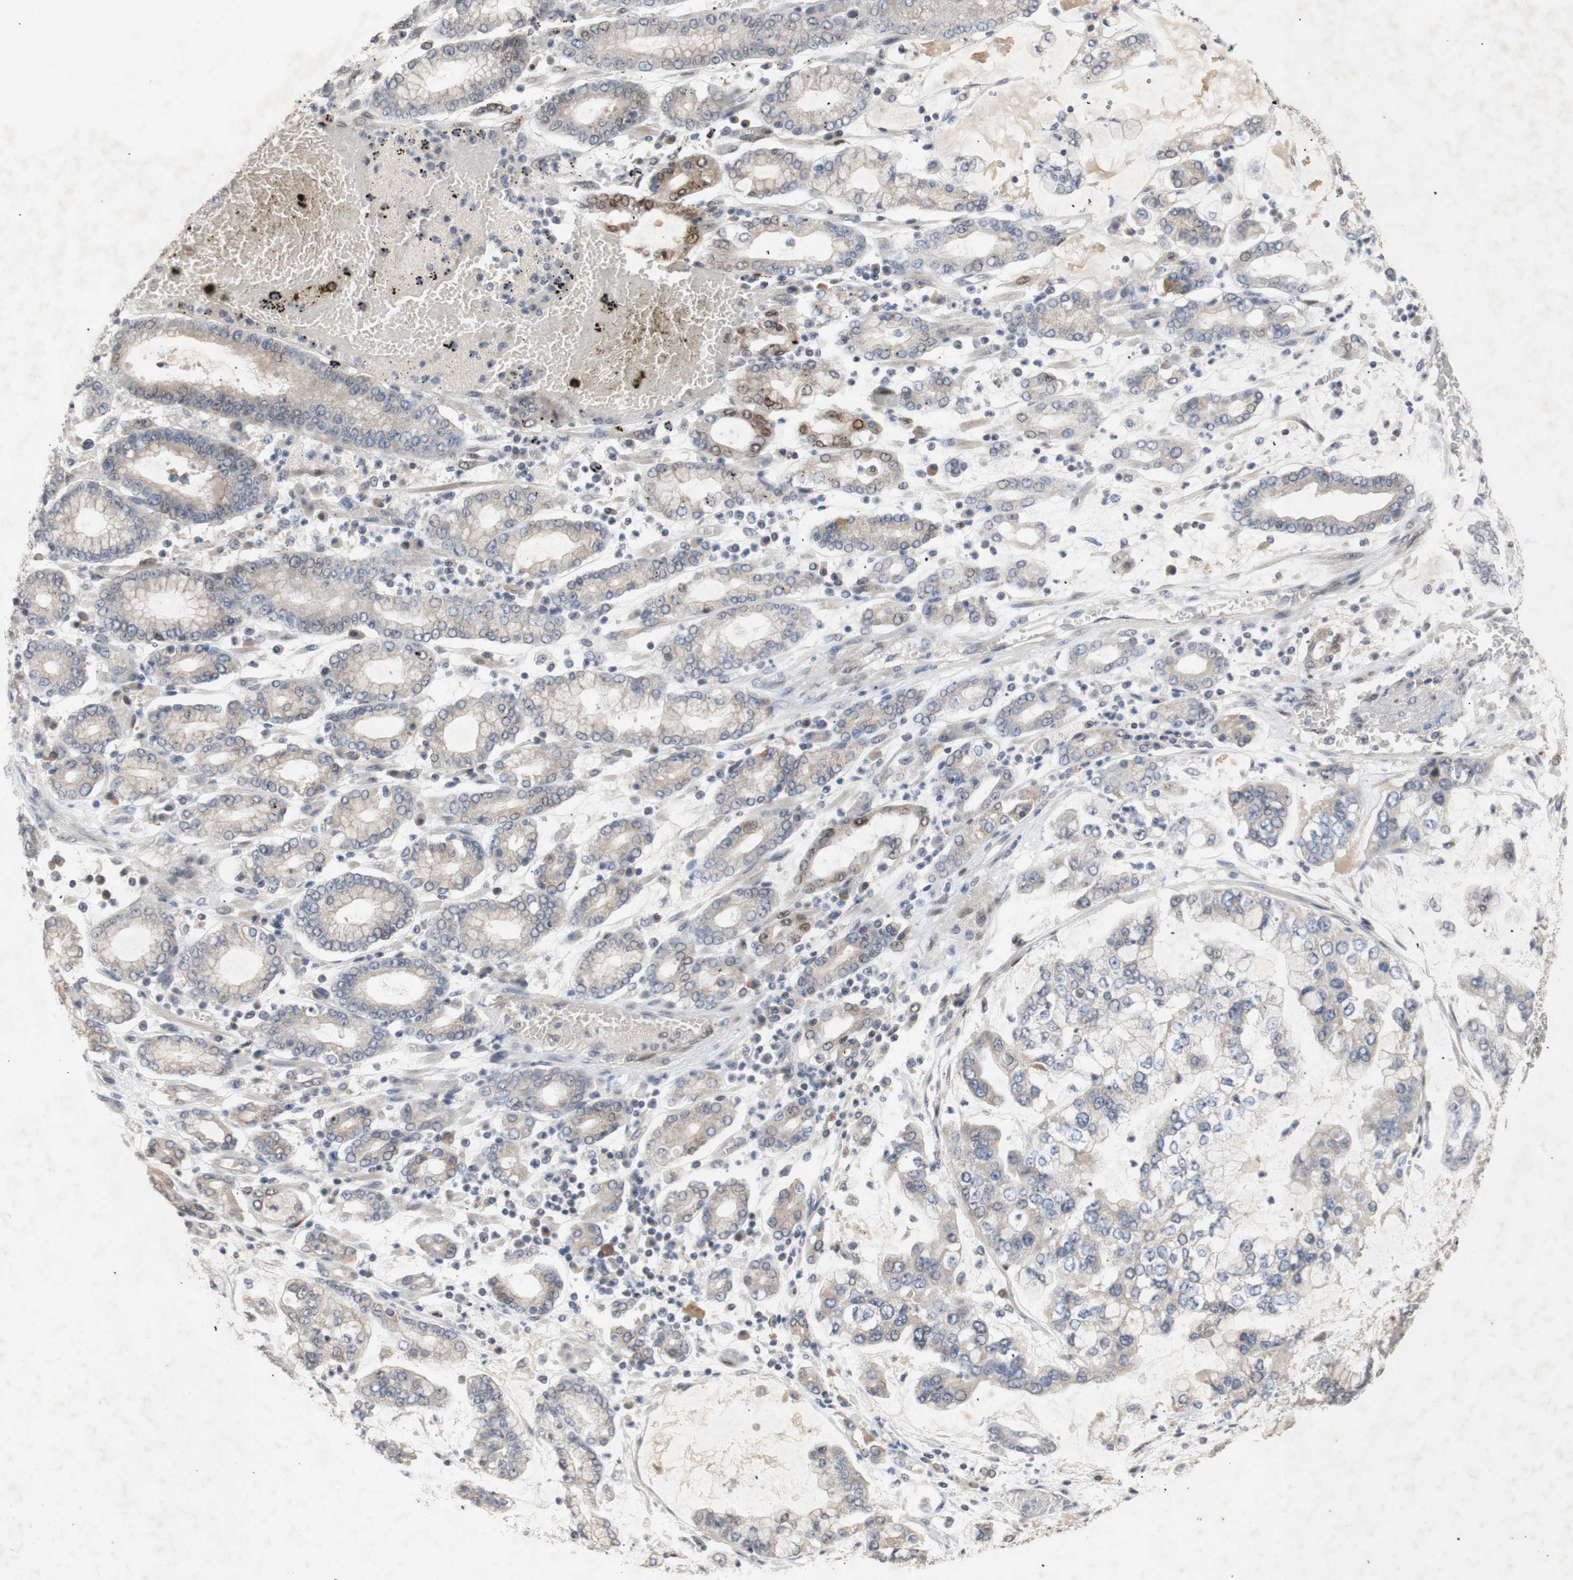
{"staining": {"intensity": "weak", "quantity": "25%-75%", "location": "cytoplasmic/membranous"}, "tissue": "stomach cancer", "cell_type": "Tumor cells", "image_type": "cancer", "snomed": [{"axis": "morphology", "description": "Normal tissue, NOS"}, {"axis": "morphology", "description": "Adenocarcinoma, NOS"}, {"axis": "topography", "description": "Stomach, upper"}, {"axis": "topography", "description": "Stomach"}], "caption": "Adenocarcinoma (stomach) tissue reveals weak cytoplasmic/membranous staining in about 25%-75% of tumor cells, visualized by immunohistochemistry.", "gene": "FOSB", "patient": {"sex": "male", "age": 76}}